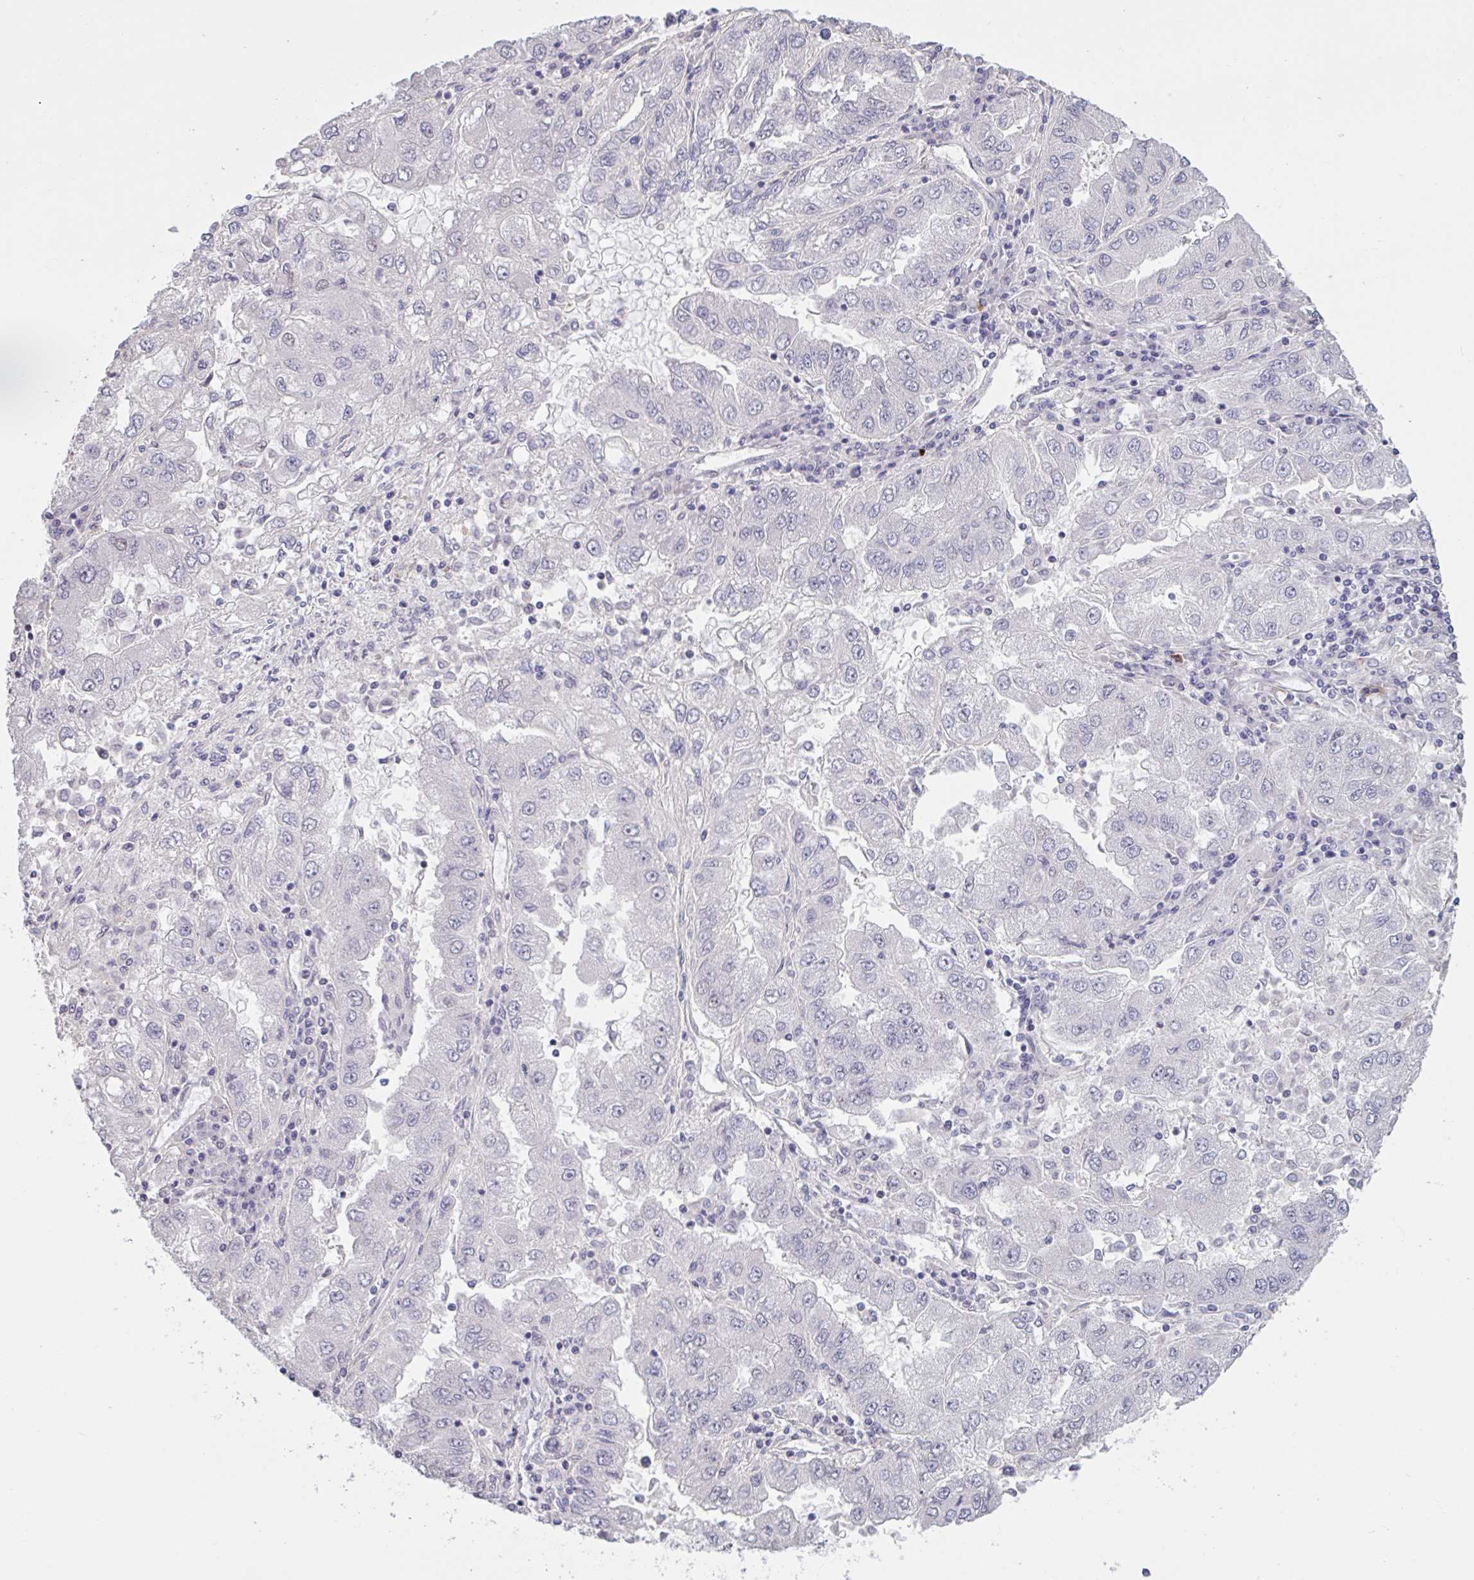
{"staining": {"intensity": "weak", "quantity": "<25%", "location": "nuclear"}, "tissue": "lung cancer", "cell_type": "Tumor cells", "image_type": "cancer", "snomed": [{"axis": "morphology", "description": "Adenocarcinoma, NOS"}, {"axis": "morphology", "description": "Adenocarcinoma primary or metastatic"}, {"axis": "topography", "description": "Lung"}], "caption": "Immunohistochemistry (IHC) micrograph of neoplastic tissue: human lung adenocarcinoma stained with DAB exhibits no significant protein expression in tumor cells.", "gene": "ZNF414", "patient": {"sex": "male", "age": 74}}